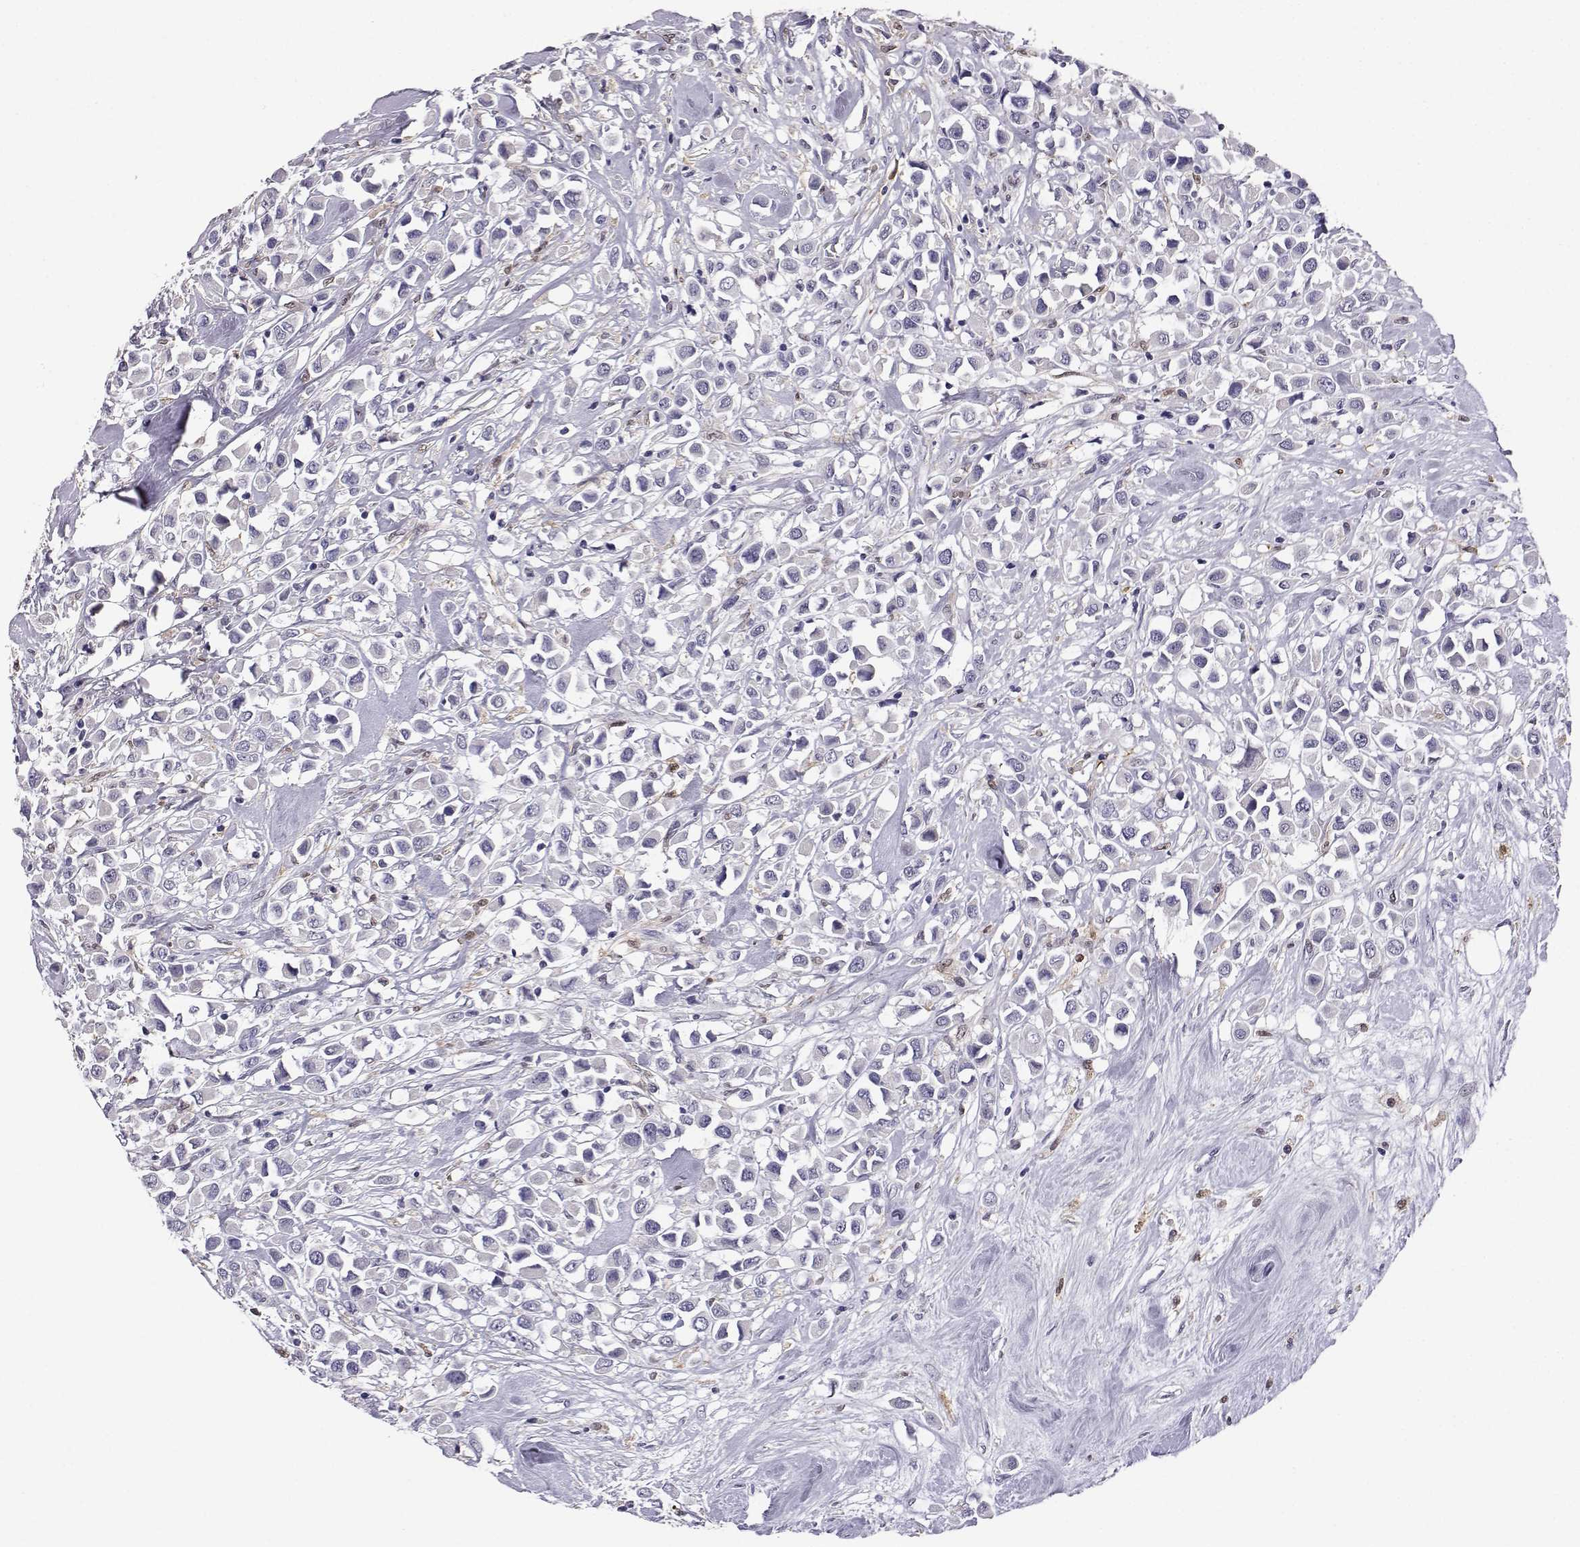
{"staining": {"intensity": "negative", "quantity": "none", "location": "none"}, "tissue": "breast cancer", "cell_type": "Tumor cells", "image_type": "cancer", "snomed": [{"axis": "morphology", "description": "Duct carcinoma"}, {"axis": "topography", "description": "Breast"}], "caption": "This micrograph is of breast intraductal carcinoma stained with IHC to label a protein in brown with the nuclei are counter-stained blue. There is no staining in tumor cells.", "gene": "AKR1B1", "patient": {"sex": "female", "age": 61}}